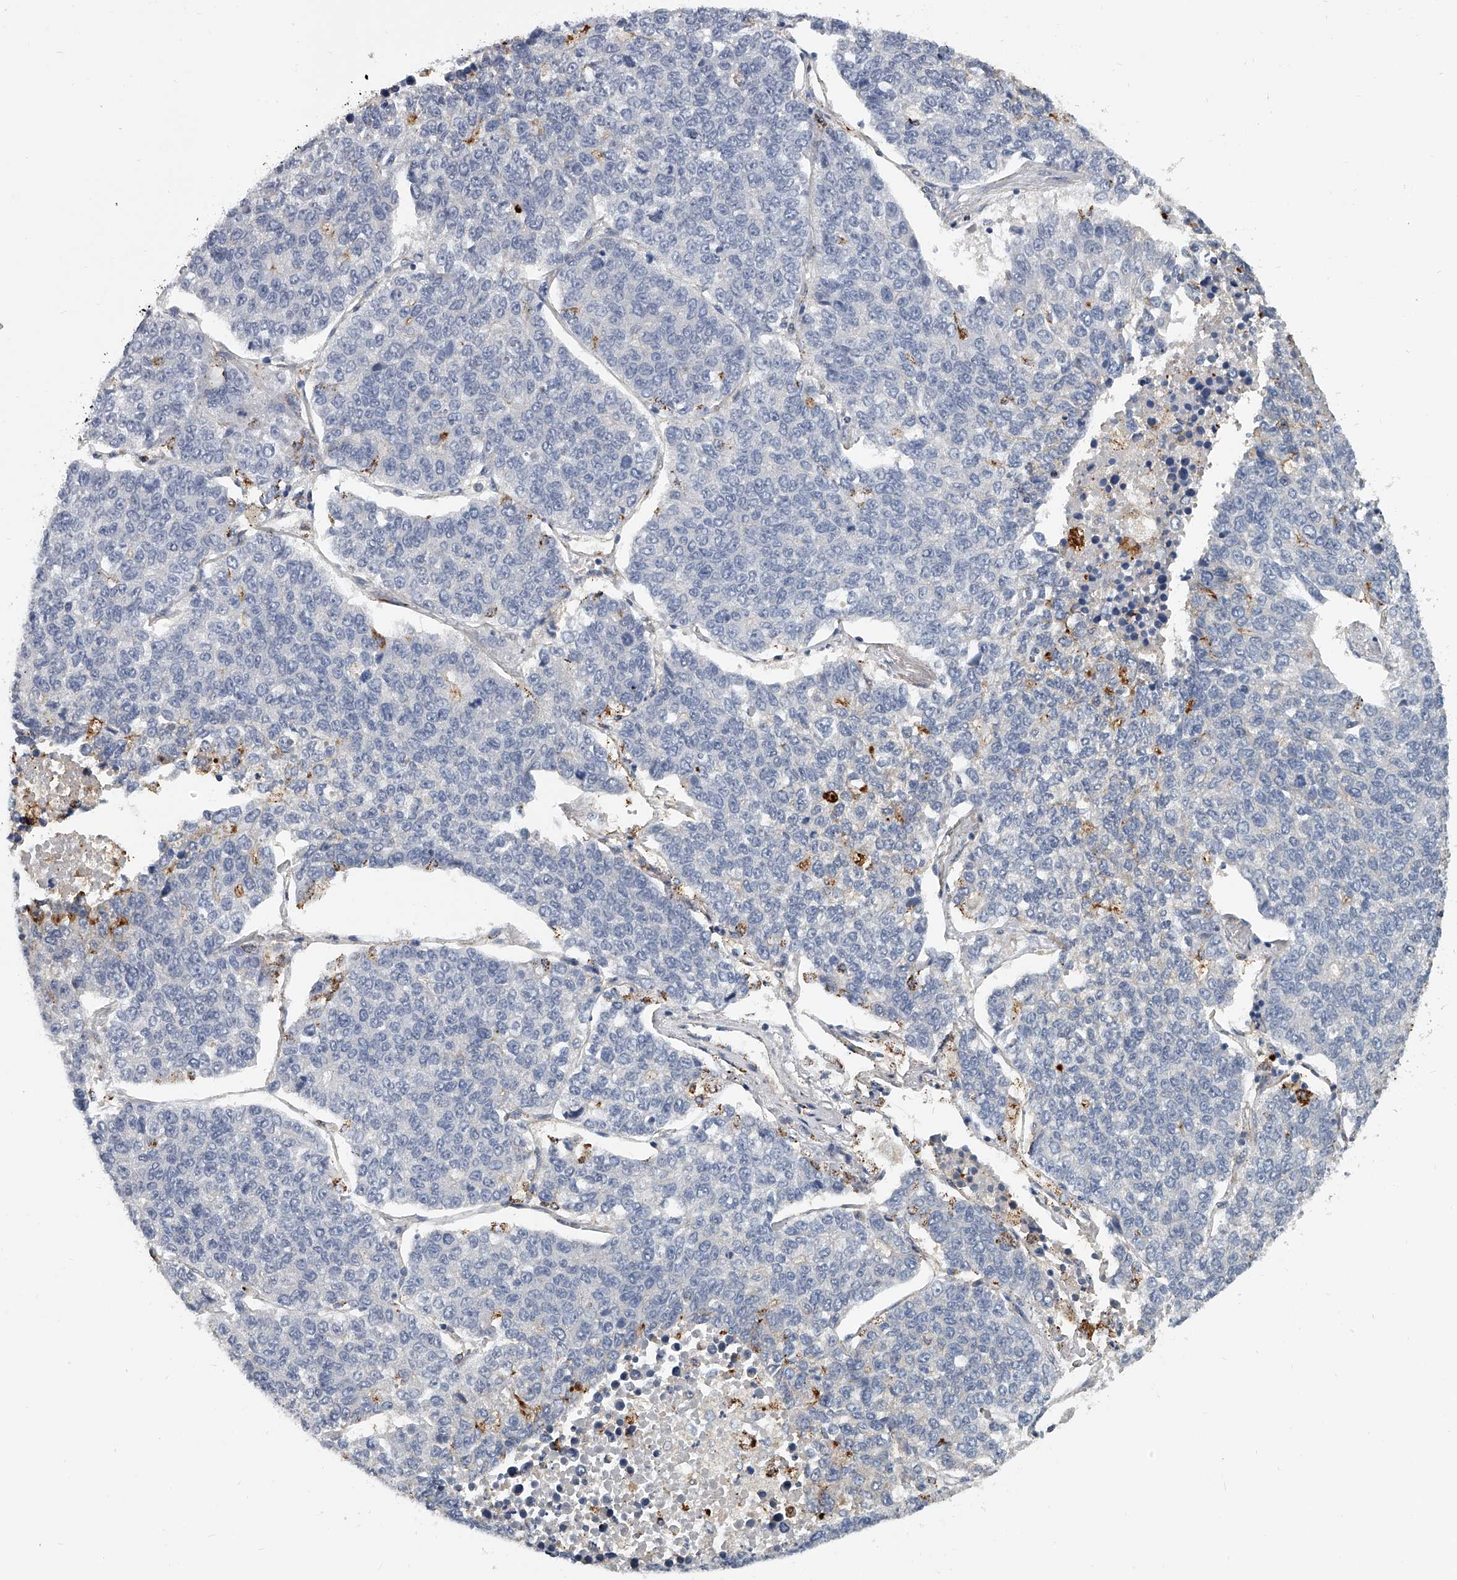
{"staining": {"intensity": "negative", "quantity": "none", "location": "none"}, "tissue": "lung cancer", "cell_type": "Tumor cells", "image_type": "cancer", "snomed": [{"axis": "morphology", "description": "Adenocarcinoma, NOS"}, {"axis": "topography", "description": "Lung"}], "caption": "Tumor cells show no significant protein staining in lung adenocarcinoma.", "gene": "KLHL7", "patient": {"sex": "male", "age": 49}}